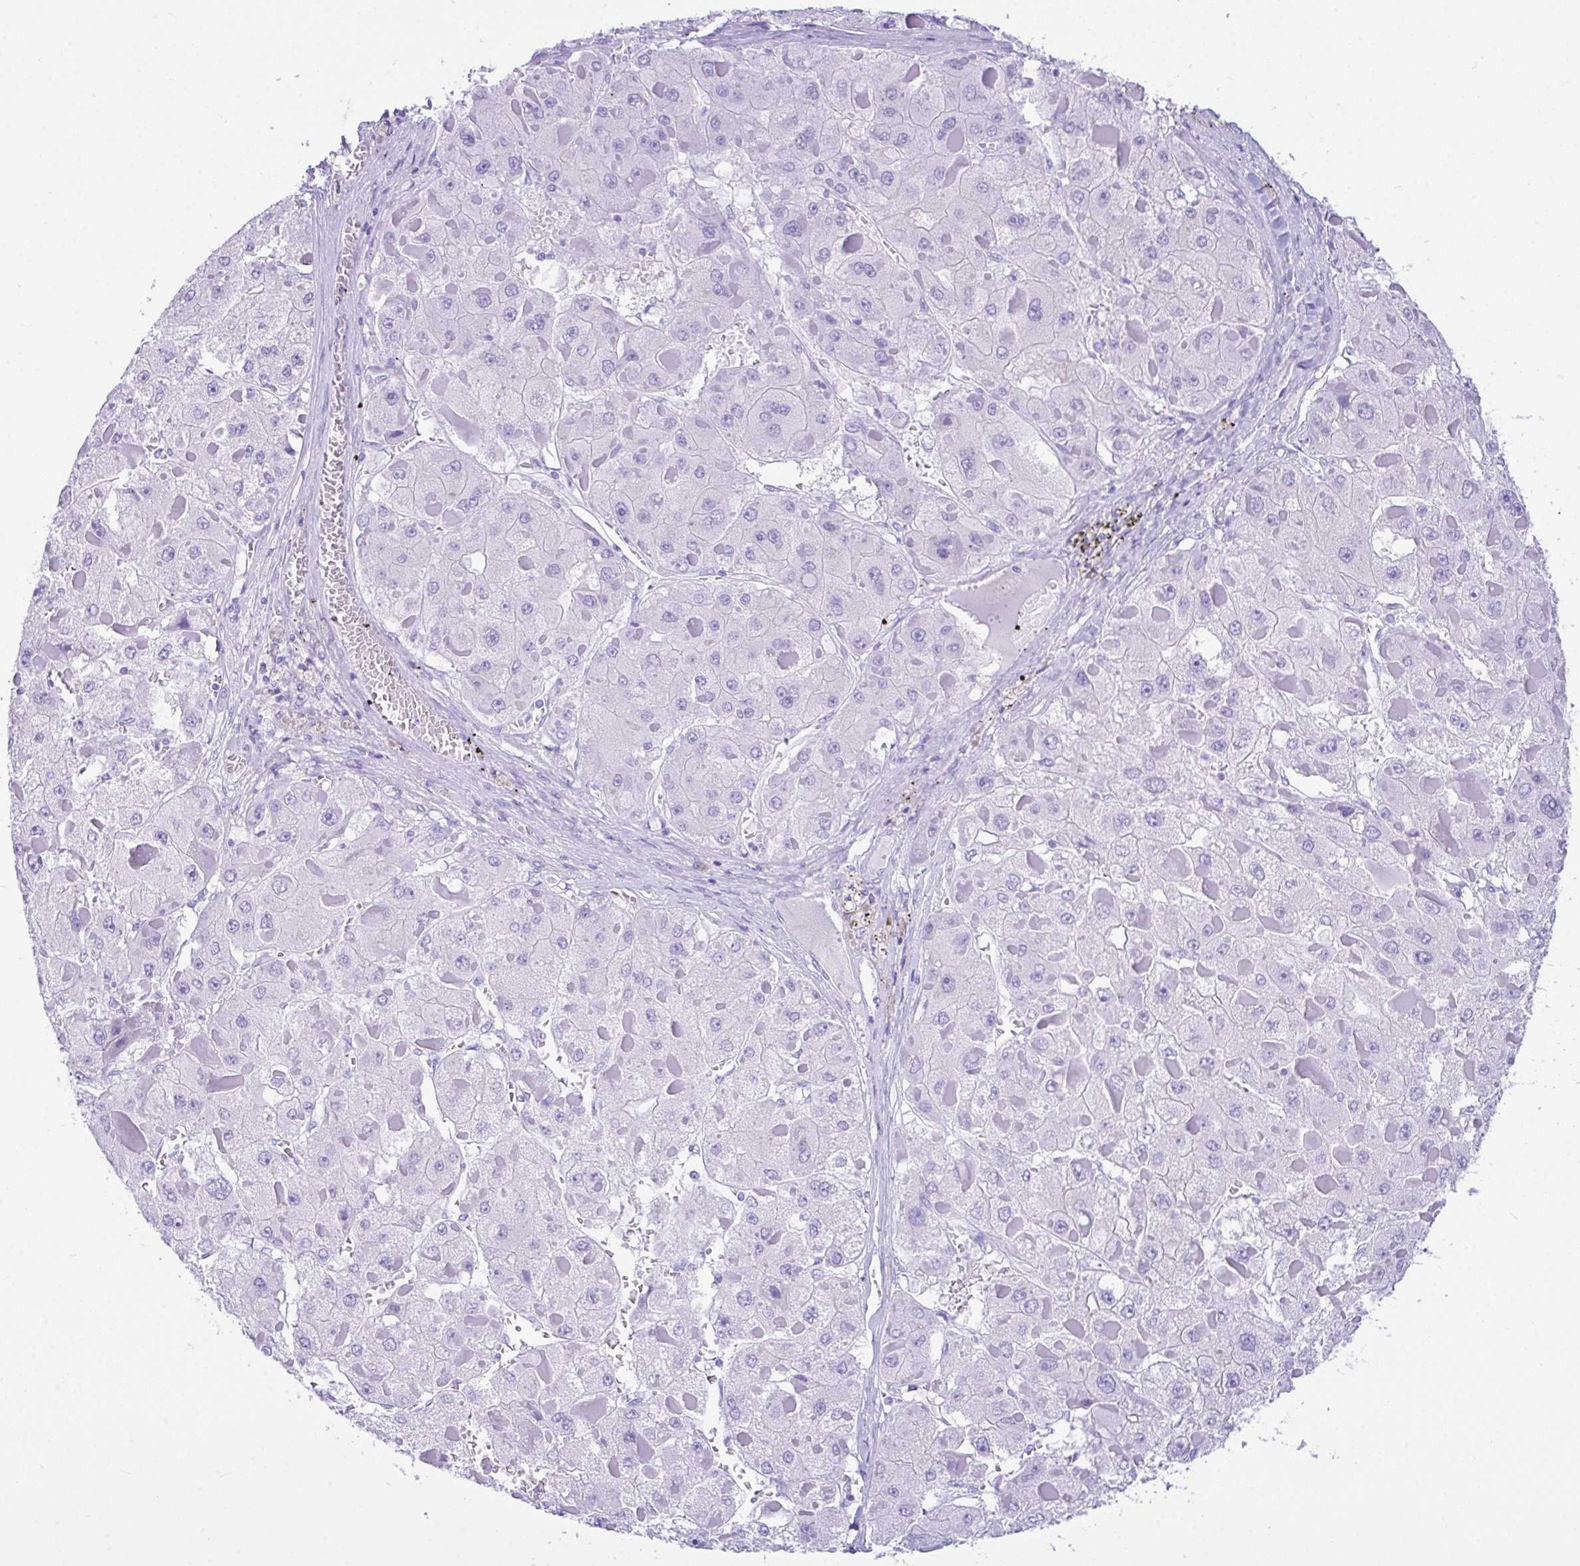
{"staining": {"intensity": "negative", "quantity": "none", "location": "none"}, "tissue": "liver cancer", "cell_type": "Tumor cells", "image_type": "cancer", "snomed": [{"axis": "morphology", "description": "Carcinoma, Hepatocellular, NOS"}, {"axis": "topography", "description": "Liver"}], "caption": "An immunohistochemistry image of hepatocellular carcinoma (liver) is shown. There is no staining in tumor cells of hepatocellular carcinoma (liver).", "gene": "BEST4", "patient": {"sex": "female", "age": 73}}